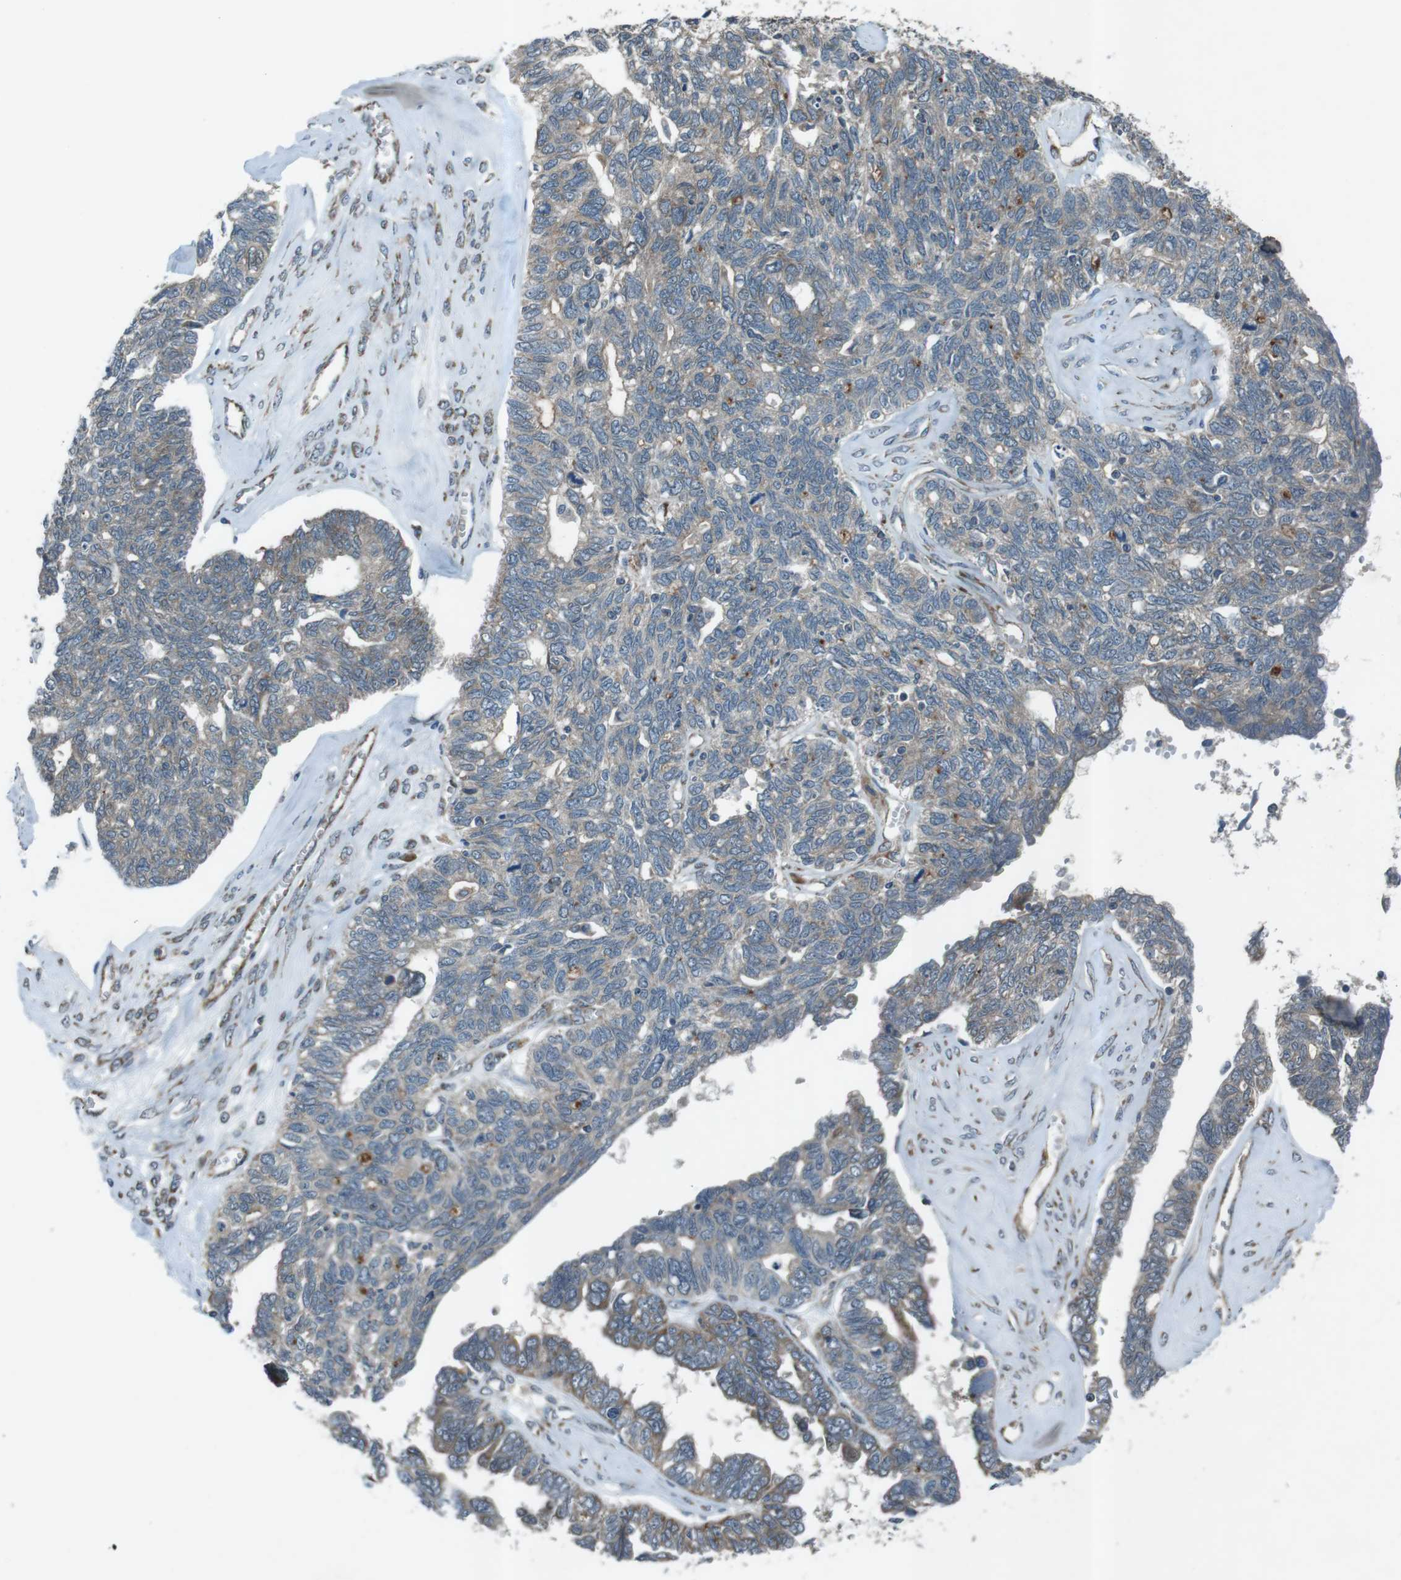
{"staining": {"intensity": "weak", "quantity": ">75%", "location": "cytoplasmic/membranous"}, "tissue": "ovarian cancer", "cell_type": "Tumor cells", "image_type": "cancer", "snomed": [{"axis": "morphology", "description": "Cystadenocarcinoma, serous, NOS"}, {"axis": "topography", "description": "Ovary"}], "caption": "Protein expression by immunohistochemistry (IHC) reveals weak cytoplasmic/membranous positivity in about >75% of tumor cells in ovarian serous cystadenocarcinoma.", "gene": "SLC41A1", "patient": {"sex": "female", "age": 79}}